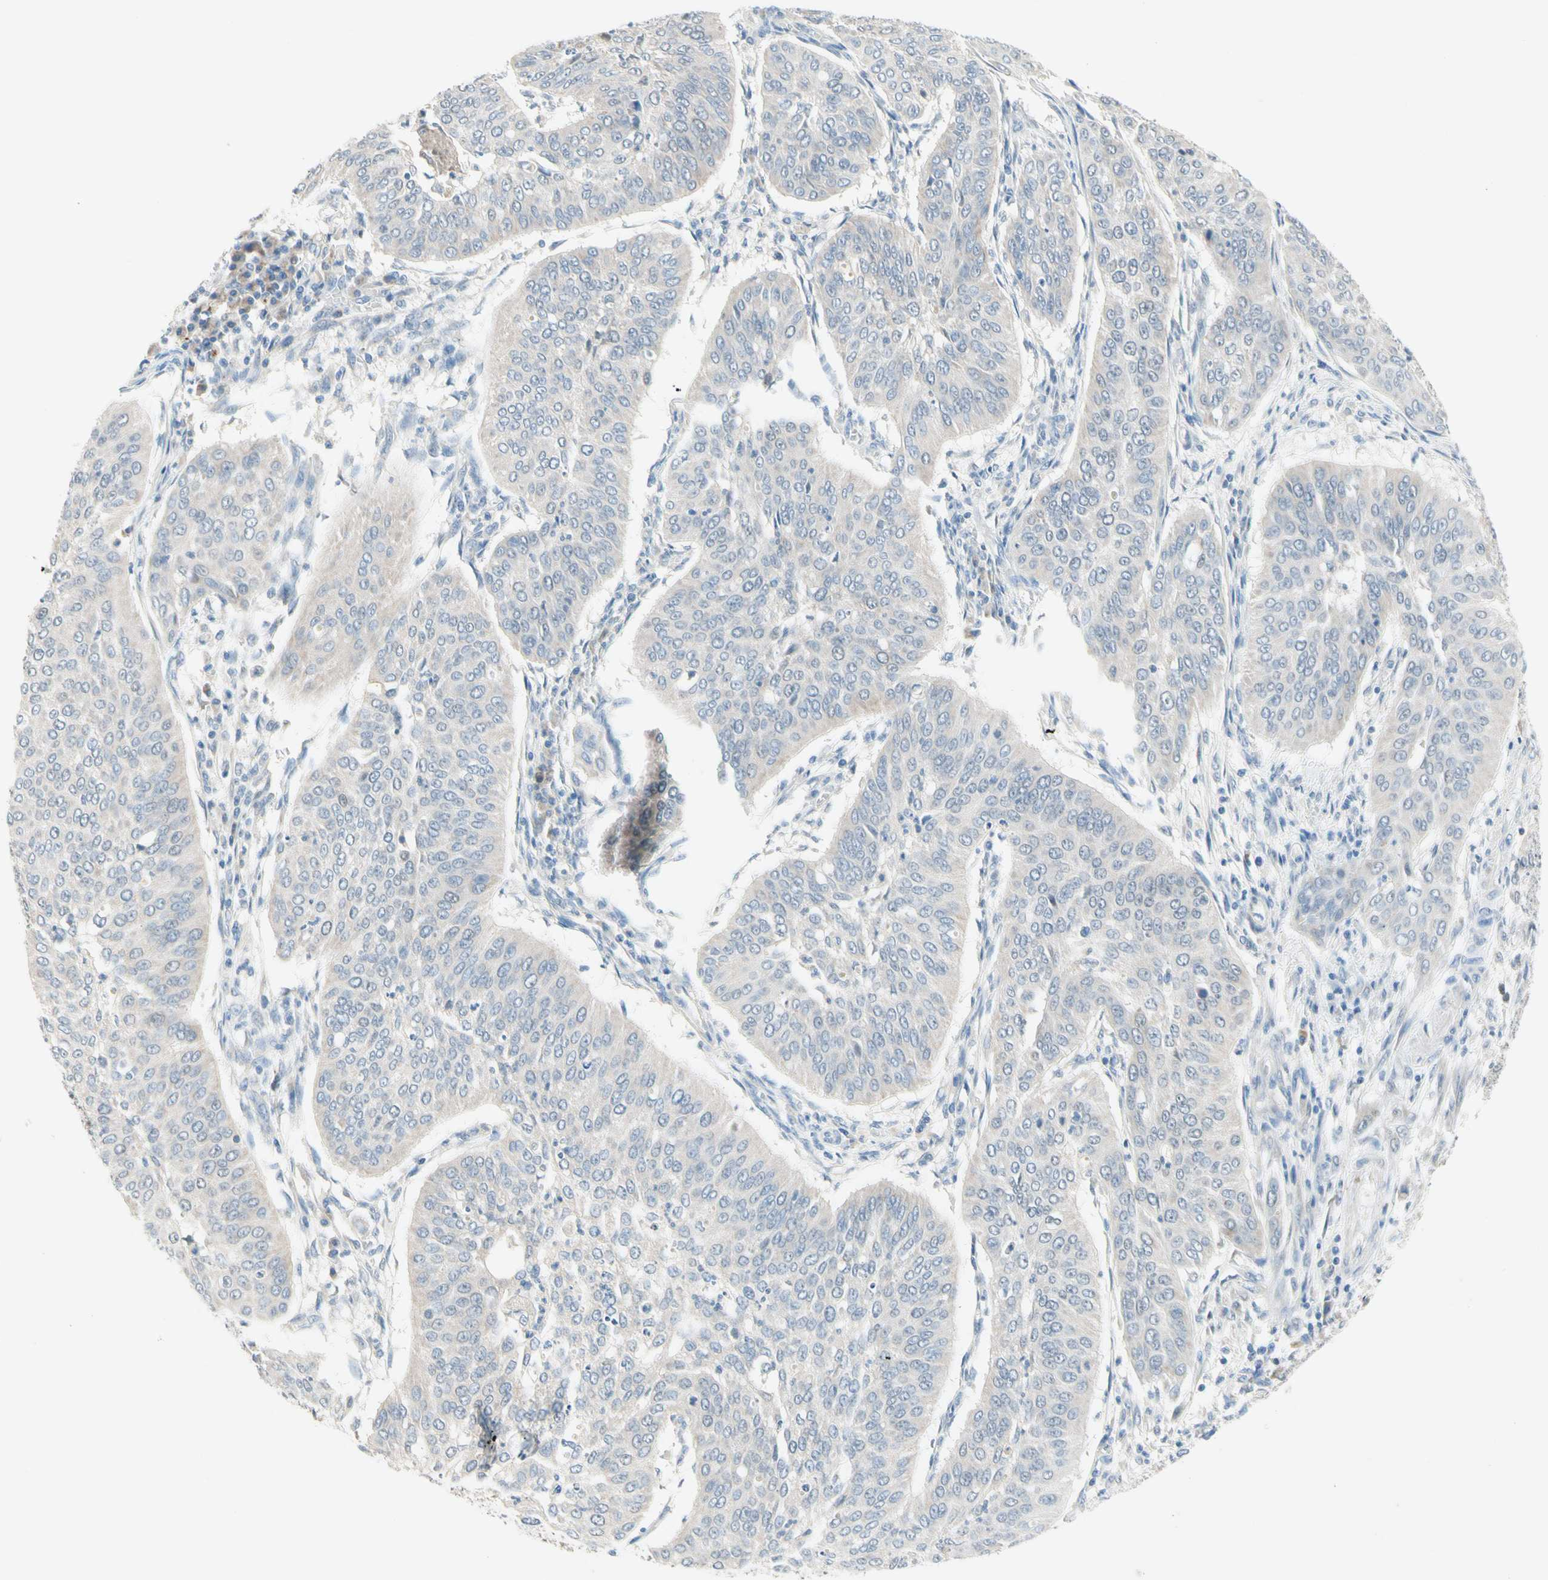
{"staining": {"intensity": "weak", "quantity": ">75%", "location": "cytoplasmic/membranous"}, "tissue": "cervical cancer", "cell_type": "Tumor cells", "image_type": "cancer", "snomed": [{"axis": "morphology", "description": "Normal tissue, NOS"}, {"axis": "morphology", "description": "Squamous cell carcinoma, NOS"}, {"axis": "topography", "description": "Cervix"}], "caption": "Immunohistochemical staining of human cervical cancer exhibits weak cytoplasmic/membranous protein positivity in about >75% of tumor cells. The protein is stained brown, and the nuclei are stained in blue (DAB IHC with brightfield microscopy, high magnification).", "gene": "MFF", "patient": {"sex": "female", "age": 39}}